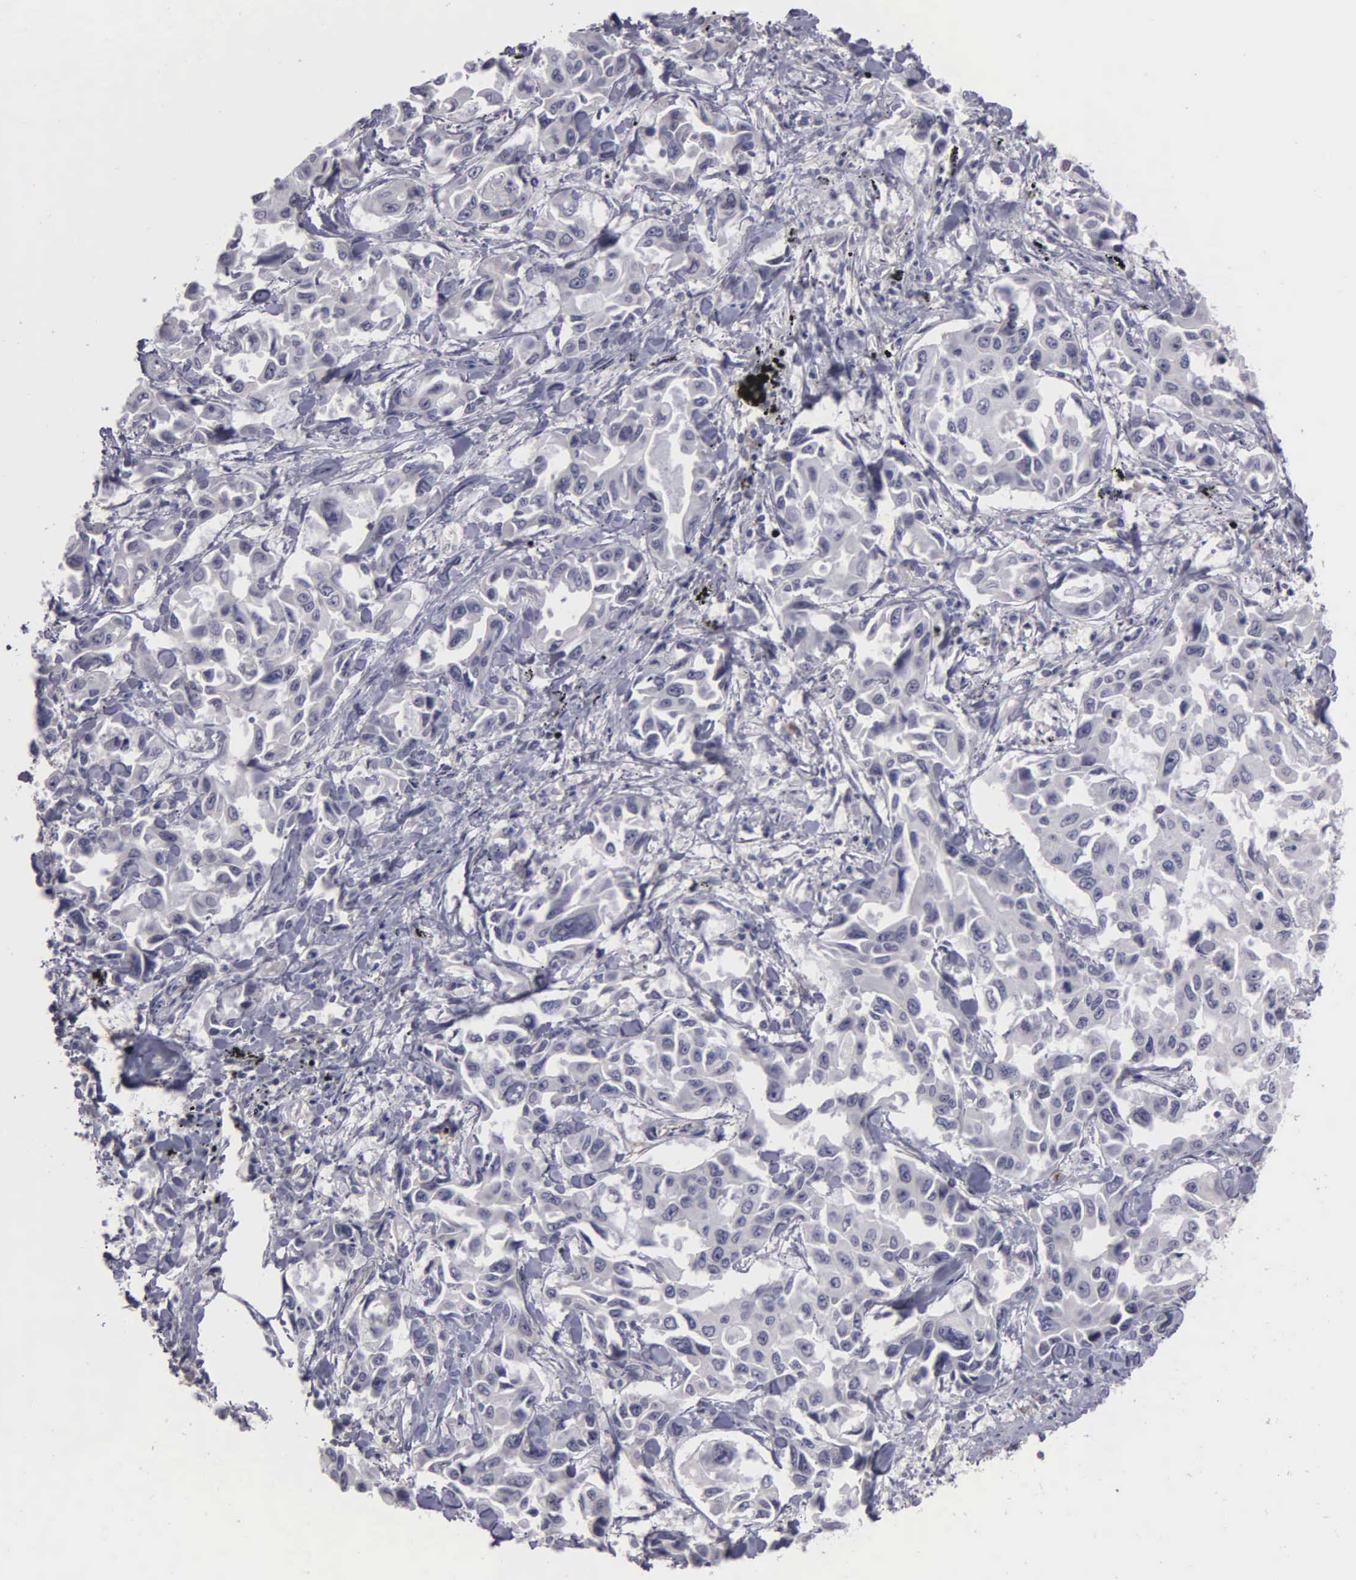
{"staining": {"intensity": "negative", "quantity": "none", "location": "none"}, "tissue": "lung cancer", "cell_type": "Tumor cells", "image_type": "cancer", "snomed": [{"axis": "morphology", "description": "Adenocarcinoma, NOS"}, {"axis": "topography", "description": "Lung"}], "caption": "Human lung cancer (adenocarcinoma) stained for a protein using immunohistochemistry shows no expression in tumor cells.", "gene": "BRD1", "patient": {"sex": "male", "age": 64}}